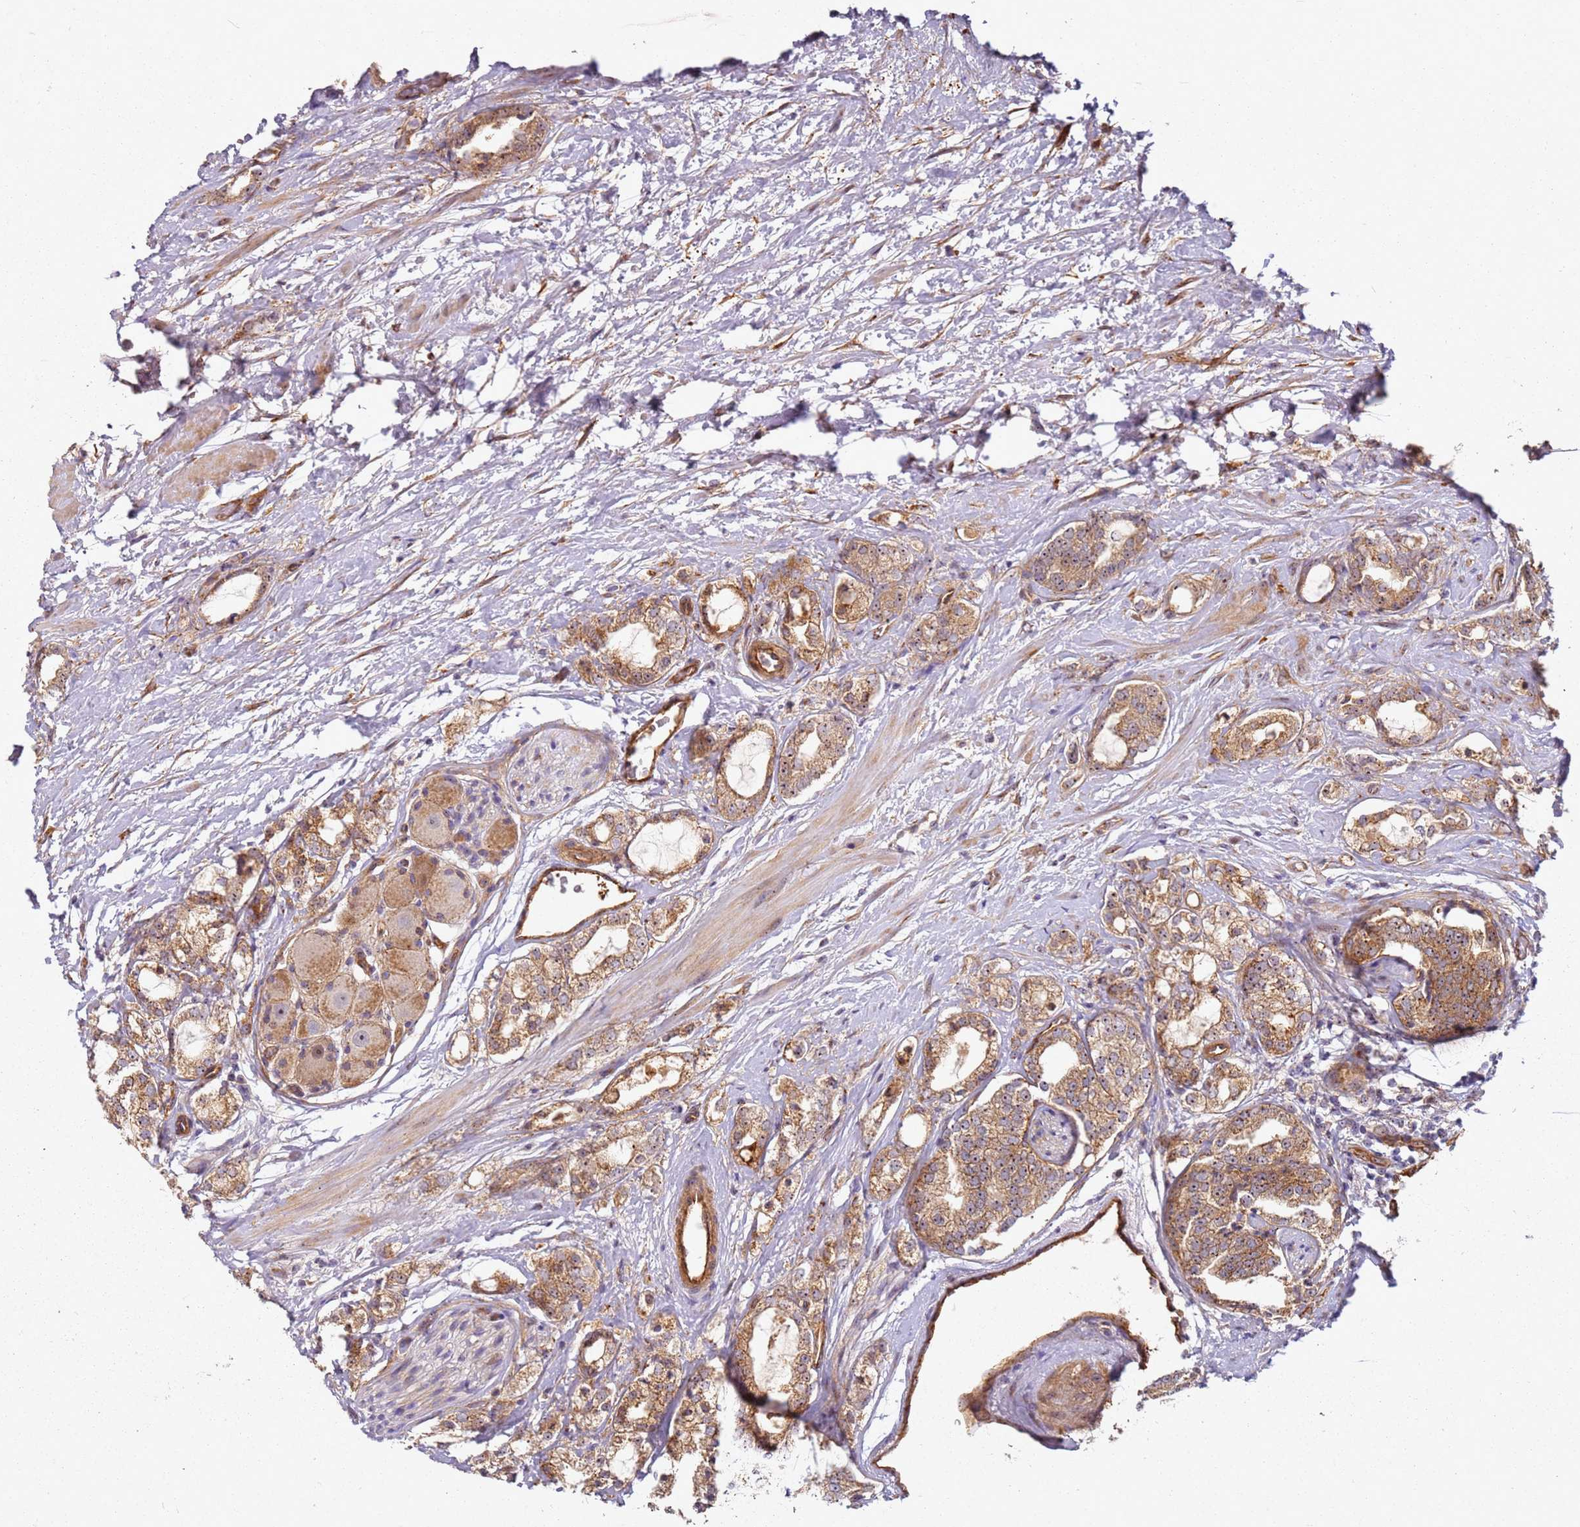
{"staining": {"intensity": "moderate", "quantity": ">75%", "location": "cytoplasmic/membranous"}, "tissue": "prostate cancer", "cell_type": "Tumor cells", "image_type": "cancer", "snomed": [{"axis": "morphology", "description": "Adenocarcinoma, High grade"}, {"axis": "topography", "description": "Prostate"}], "caption": "Brown immunohistochemical staining in prostate cancer (high-grade adenocarcinoma) exhibits moderate cytoplasmic/membranous positivity in approximately >75% of tumor cells. The protein of interest is shown in brown color, while the nuclei are stained blue.", "gene": "C2CD4B", "patient": {"sex": "male", "age": 64}}